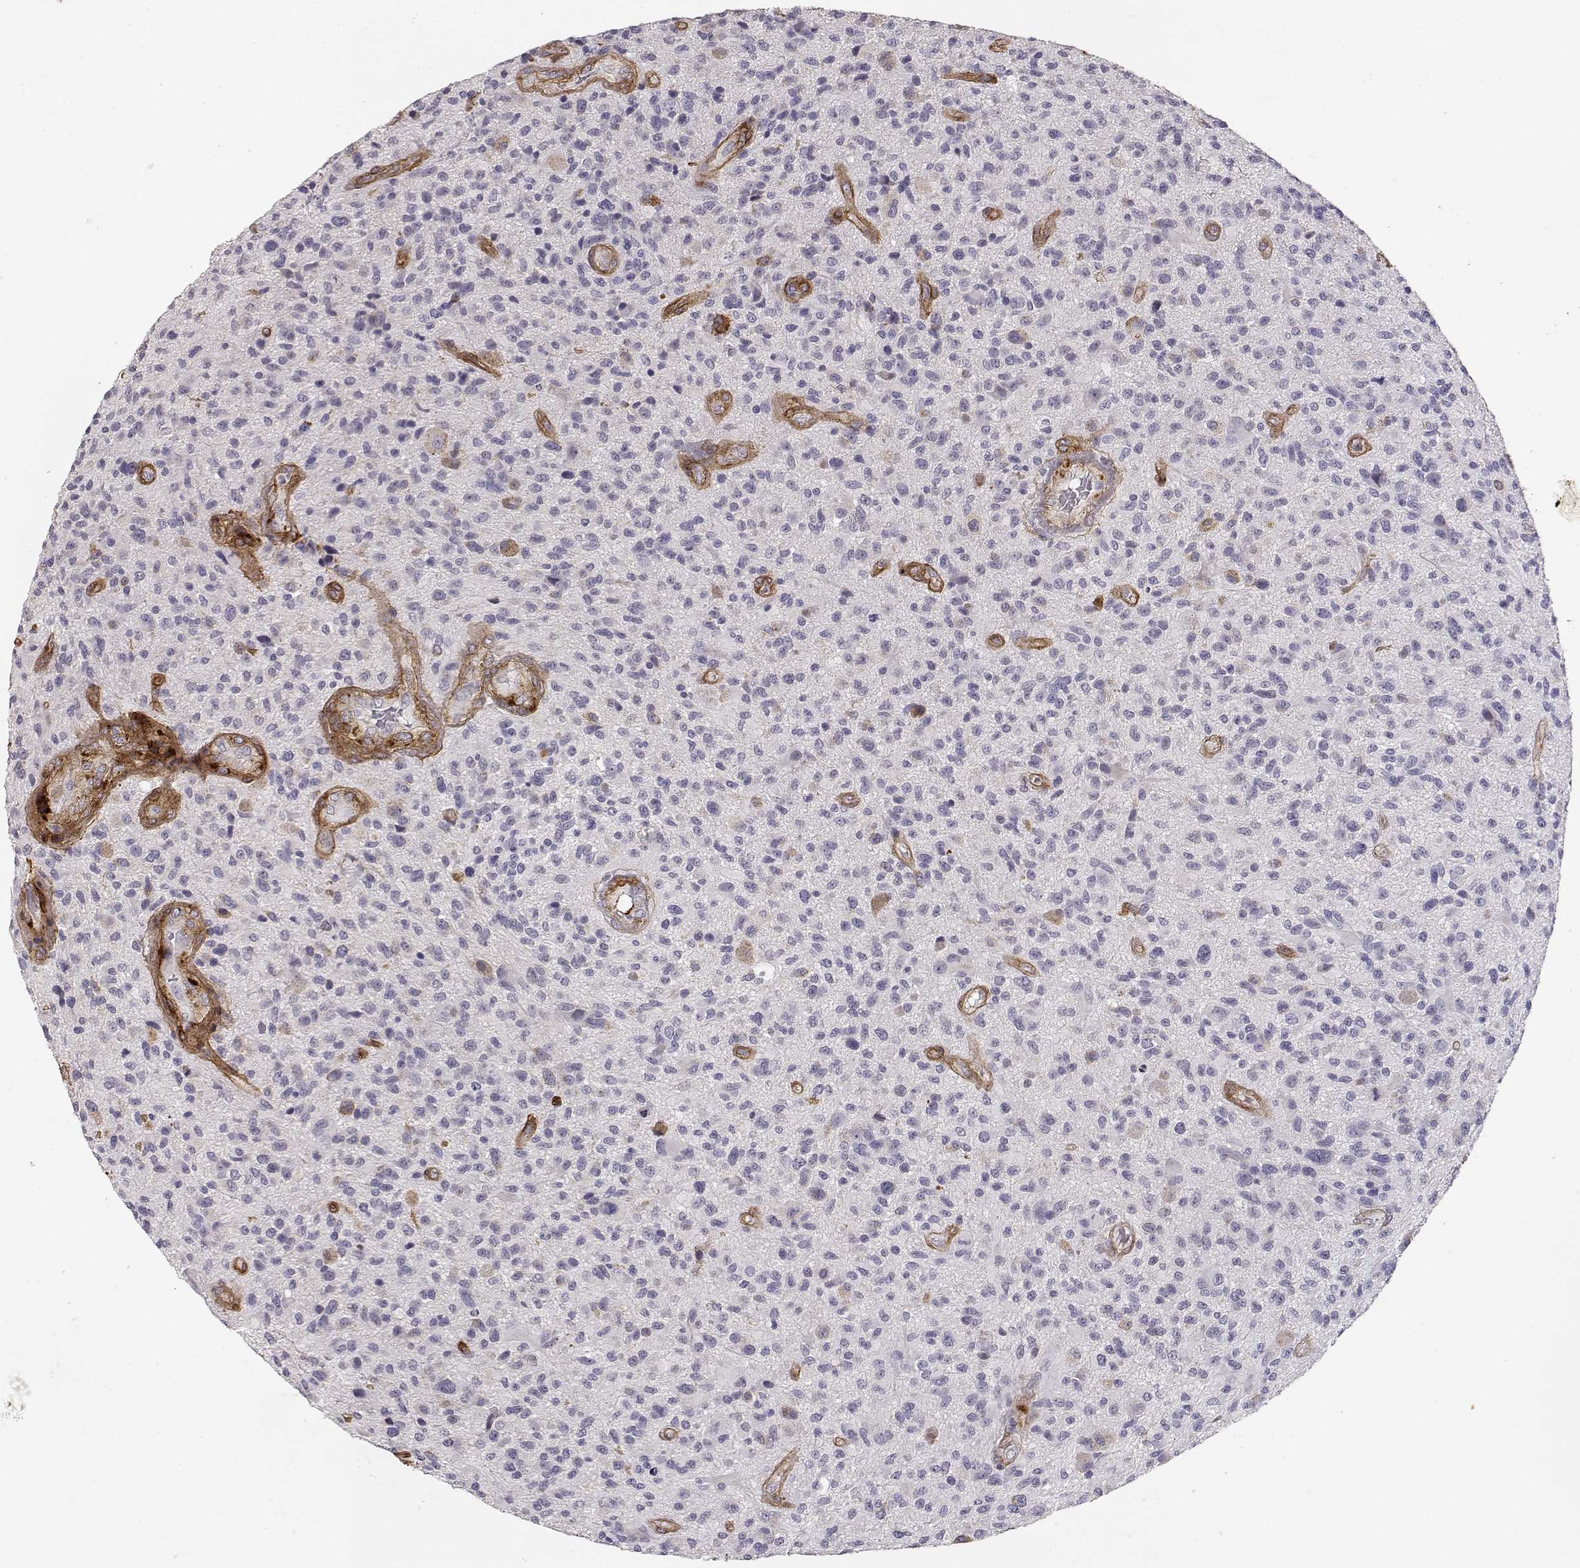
{"staining": {"intensity": "negative", "quantity": "none", "location": "none"}, "tissue": "glioma", "cell_type": "Tumor cells", "image_type": "cancer", "snomed": [{"axis": "morphology", "description": "Glioma, malignant, High grade"}, {"axis": "topography", "description": "Brain"}], "caption": "High magnification brightfield microscopy of glioma stained with DAB (brown) and counterstained with hematoxylin (blue): tumor cells show no significant staining.", "gene": "LAMC1", "patient": {"sex": "male", "age": 47}}